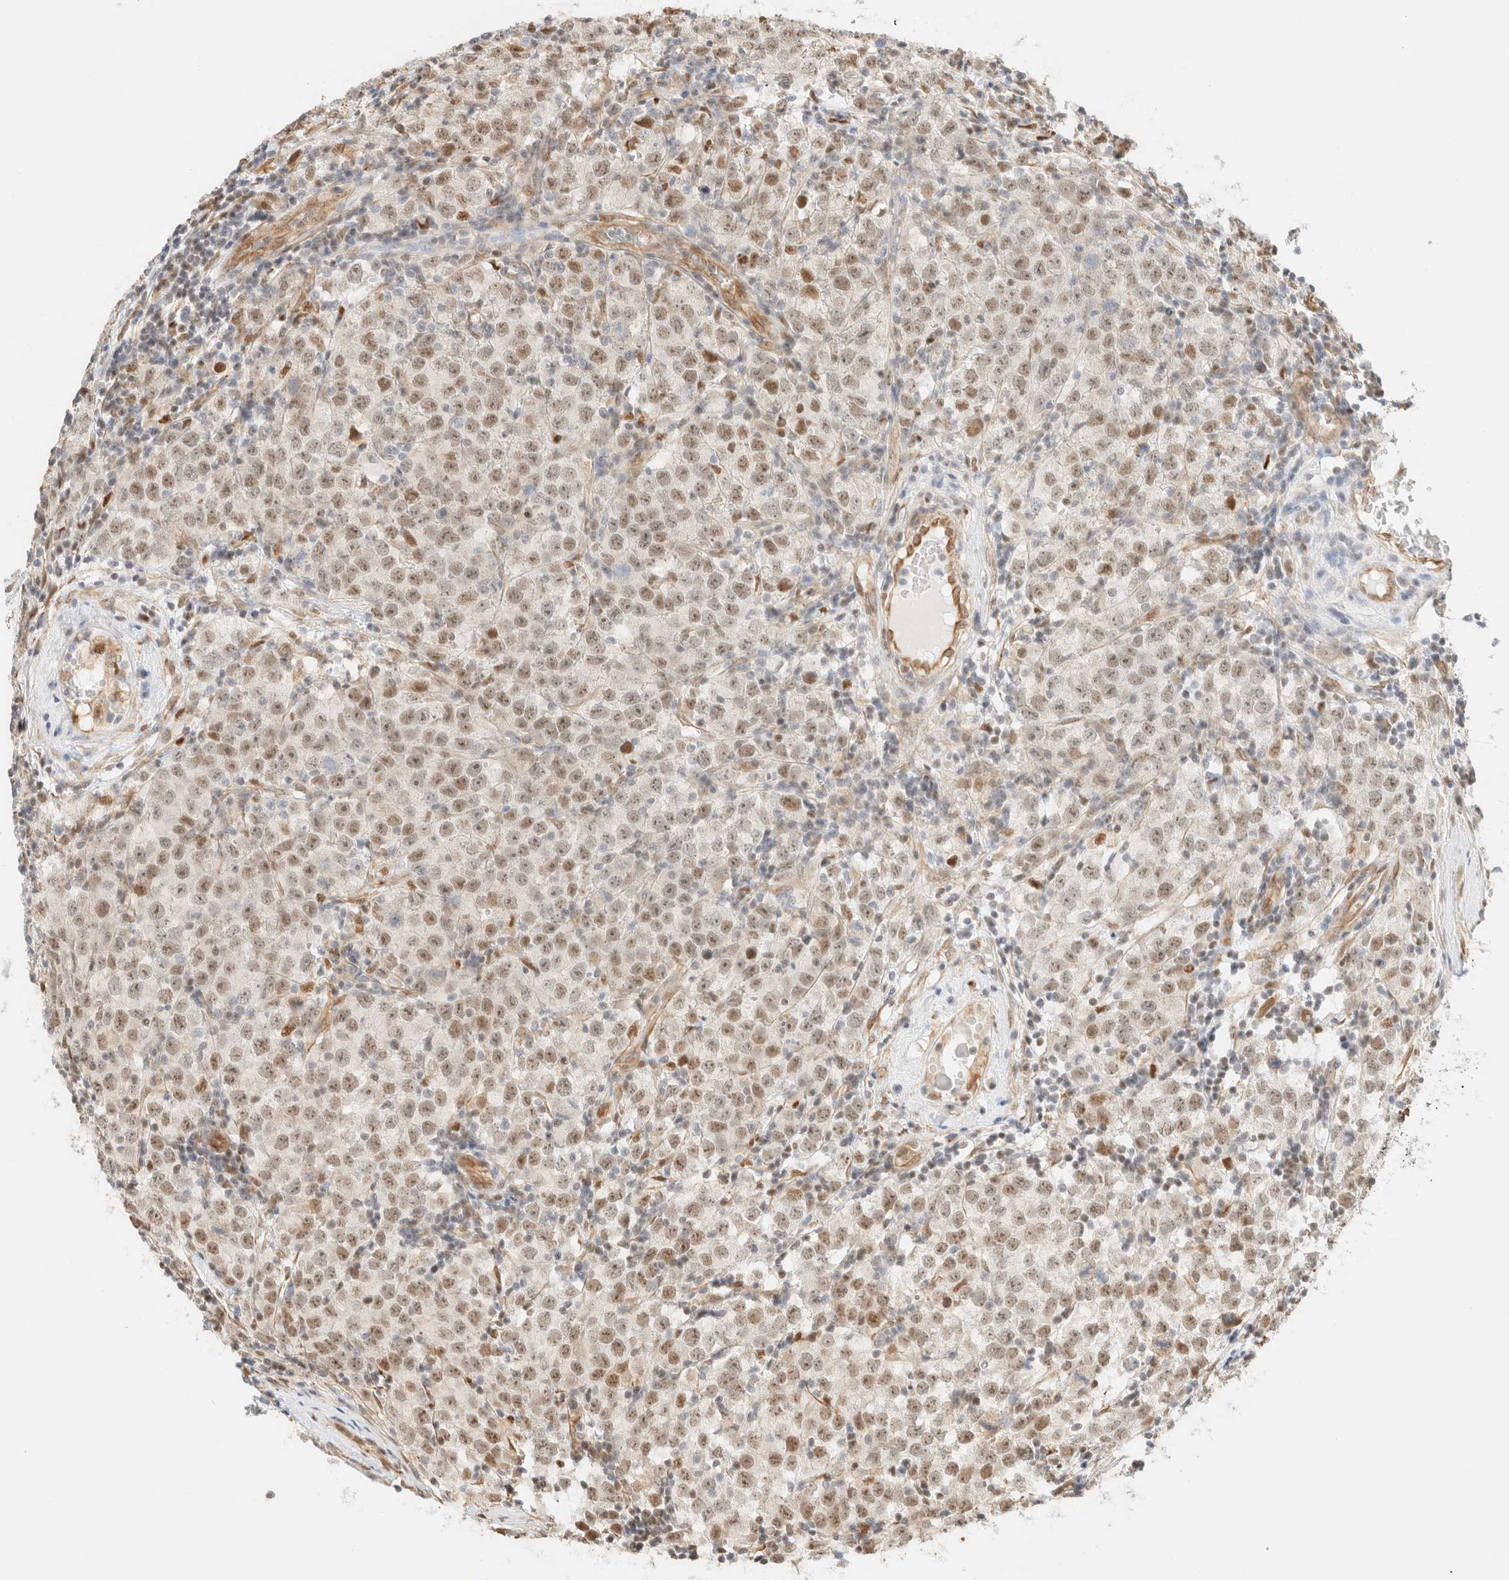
{"staining": {"intensity": "moderate", "quantity": ">75%", "location": "nuclear"}, "tissue": "testis cancer", "cell_type": "Tumor cells", "image_type": "cancer", "snomed": [{"axis": "morphology", "description": "Seminoma, NOS"}, {"axis": "morphology", "description": "Carcinoma, Embryonal, NOS"}, {"axis": "topography", "description": "Testis"}], "caption": "Human seminoma (testis) stained with a brown dye exhibits moderate nuclear positive expression in about >75% of tumor cells.", "gene": "ARID5A", "patient": {"sex": "male", "age": 28}}